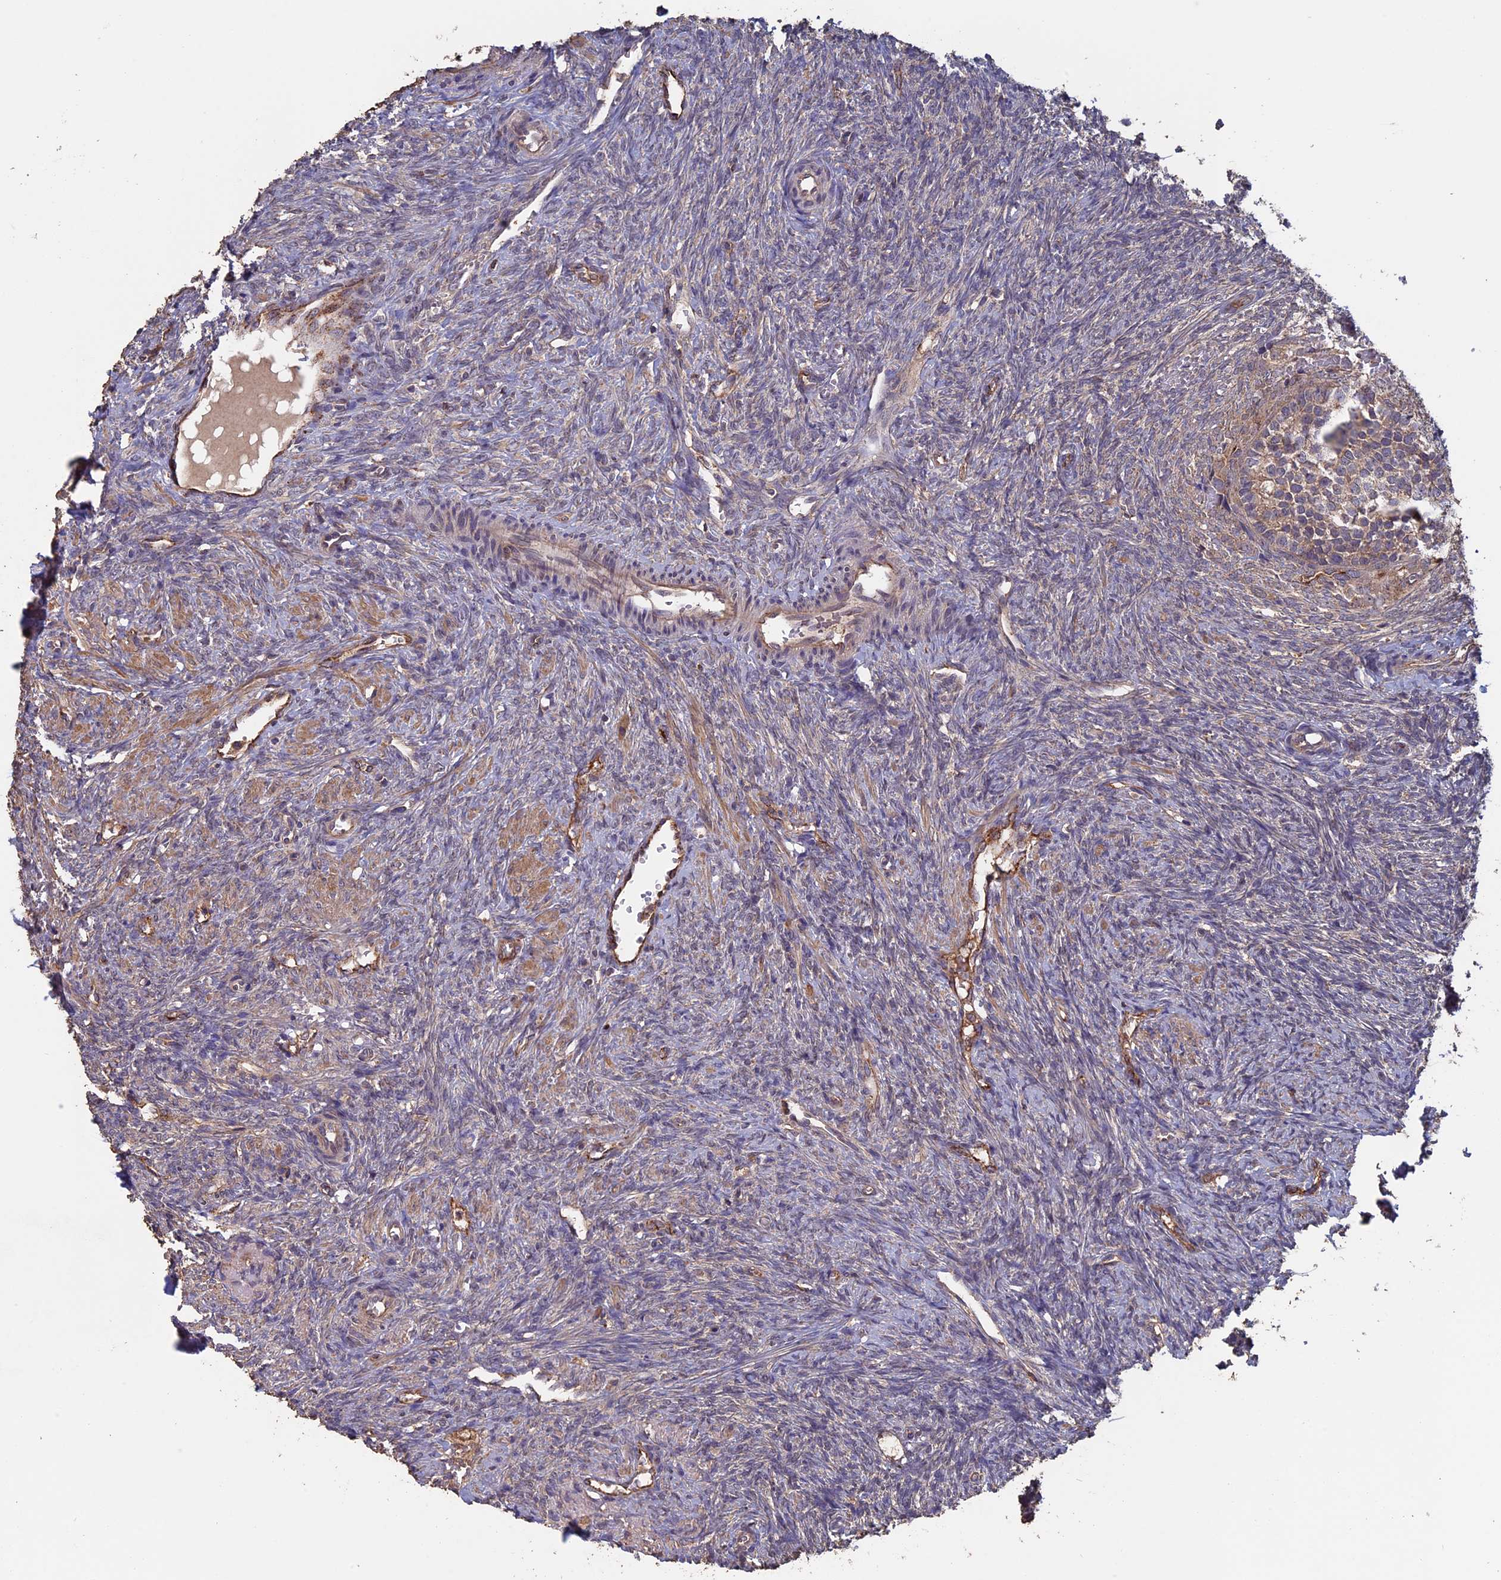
{"staining": {"intensity": "negative", "quantity": "none", "location": "none"}, "tissue": "ovary", "cell_type": "Ovarian stroma cells", "image_type": "normal", "snomed": [{"axis": "morphology", "description": "Normal tissue, NOS"}, {"axis": "topography", "description": "Ovary"}], "caption": "Immunohistochemical staining of unremarkable ovary exhibits no significant expression in ovarian stroma cells. (DAB immunohistochemistry visualized using brightfield microscopy, high magnification).", "gene": "PIGQ", "patient": {"sex": "female", "age": 41}}